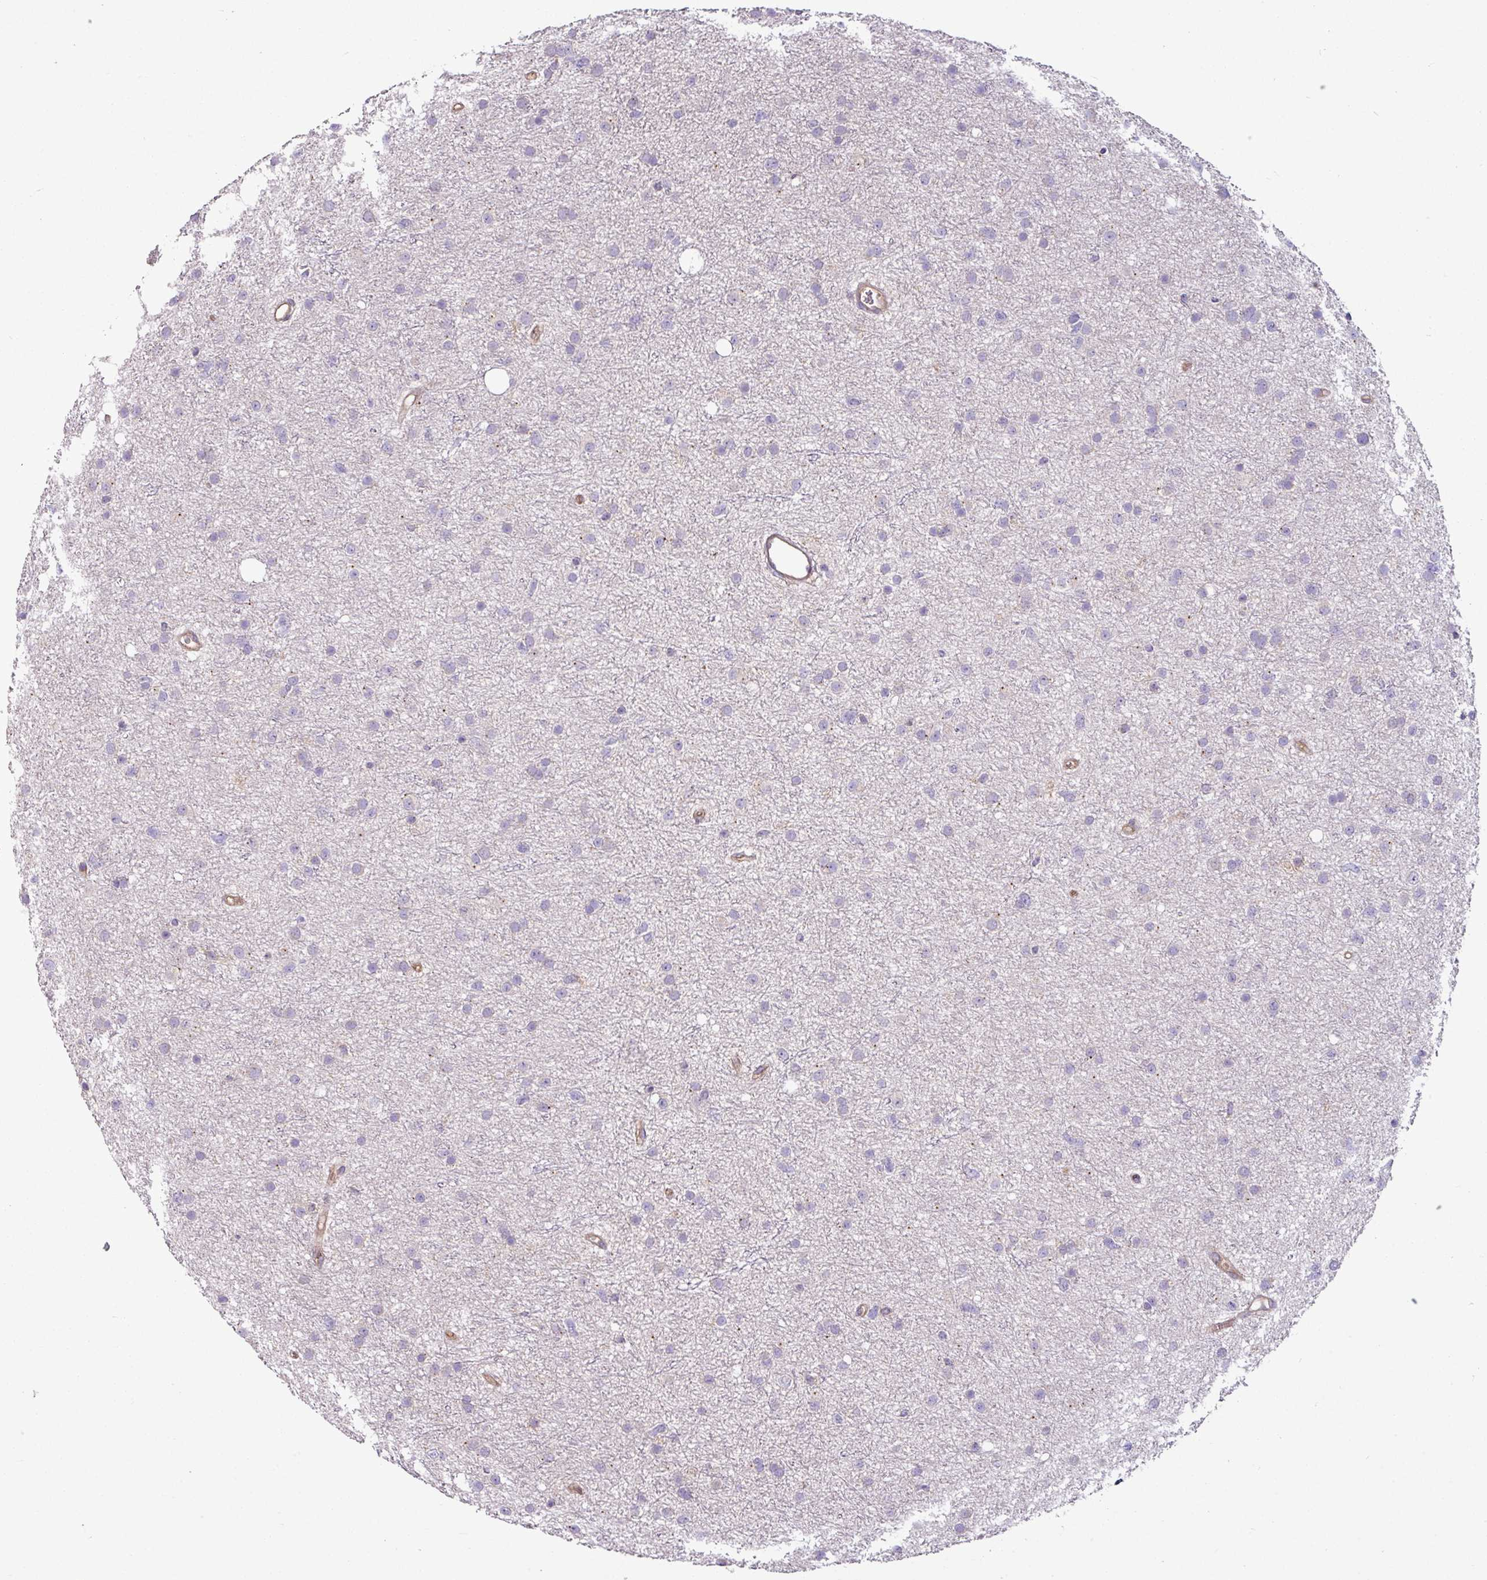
{"staining": {"intensity": "negative", "quantity": "none", "location": "none"}, "tissue": "glioma", "cell_type": "Tumor cells", "image_type": "cancer", "snomed": [{"axis": "morphology", "description": "Glioma, malignant, Low grade"}, {"axis": "topography", "description": "Cerebral cortex"}], "caption": "This is an immunohistochemistry (IHC) micrograph of glioma. There is no positivity in tumor cells.", "gene": "ZNF106", "patient": {"sex": "female", "age": 39}}